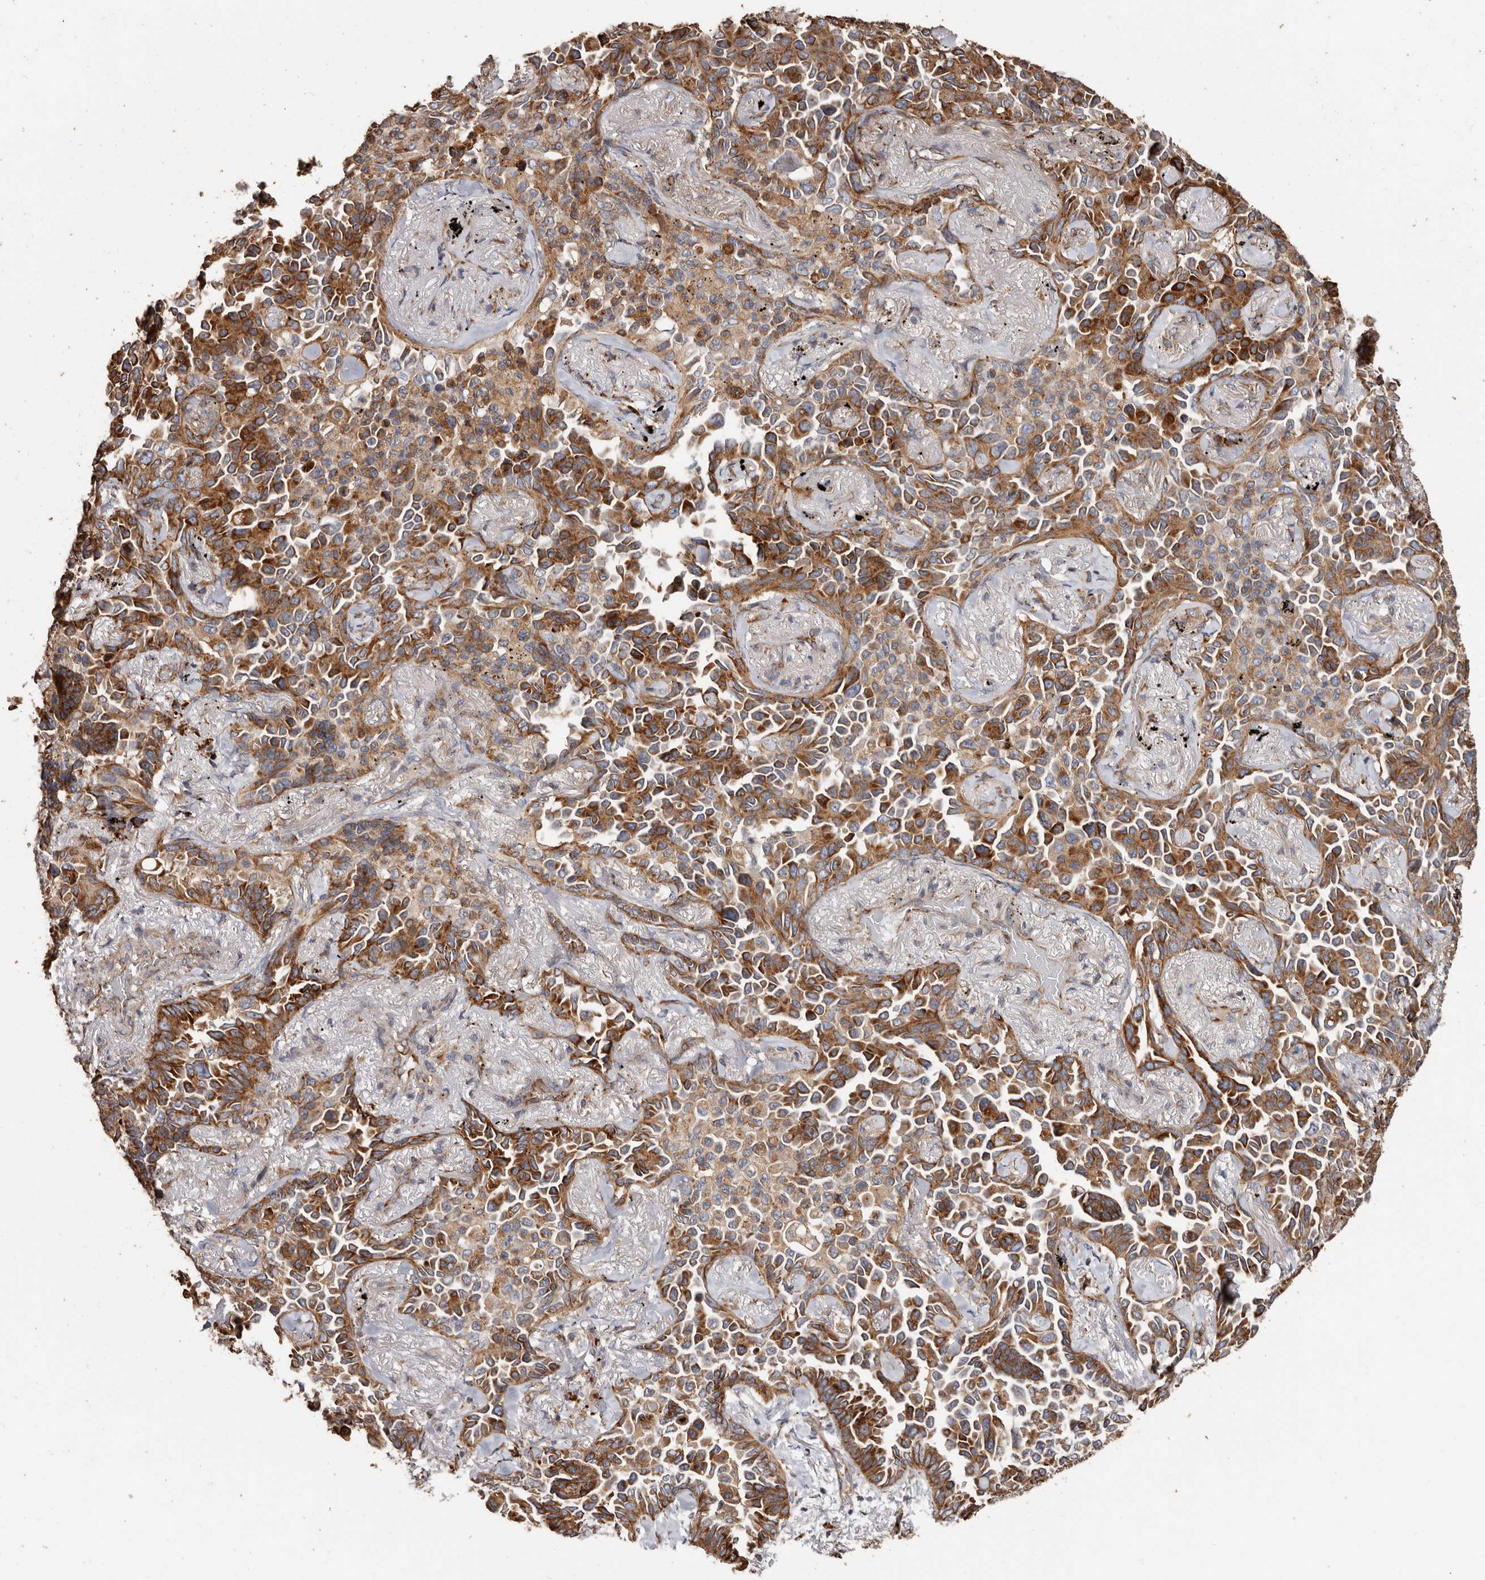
{"staining": {"intensity": "moderate", "quantity": ">75%", "location": "cytoplasmic/membranous"}, "tissue": "lung cancer", "cell_type": "Tumor cells", "image_type": "cancer", "snomed": [{"axis": "morphology", "description": "Adenocarcinoma, NOS"}, {"axis": "topography", "description": "Lung"}], "caption": "IHC image of neoplastic tissue: lung adenocarcinoma stained using immunohistochemistry shows medium levels of moderate protein expression localized specifically in the cytoplasmic/membranous of tumor cells, appearing as a cytoplasmic/membranous brown color.", "gene": "OSGIN2", "patient": {"sex": "female", "age": 67}}